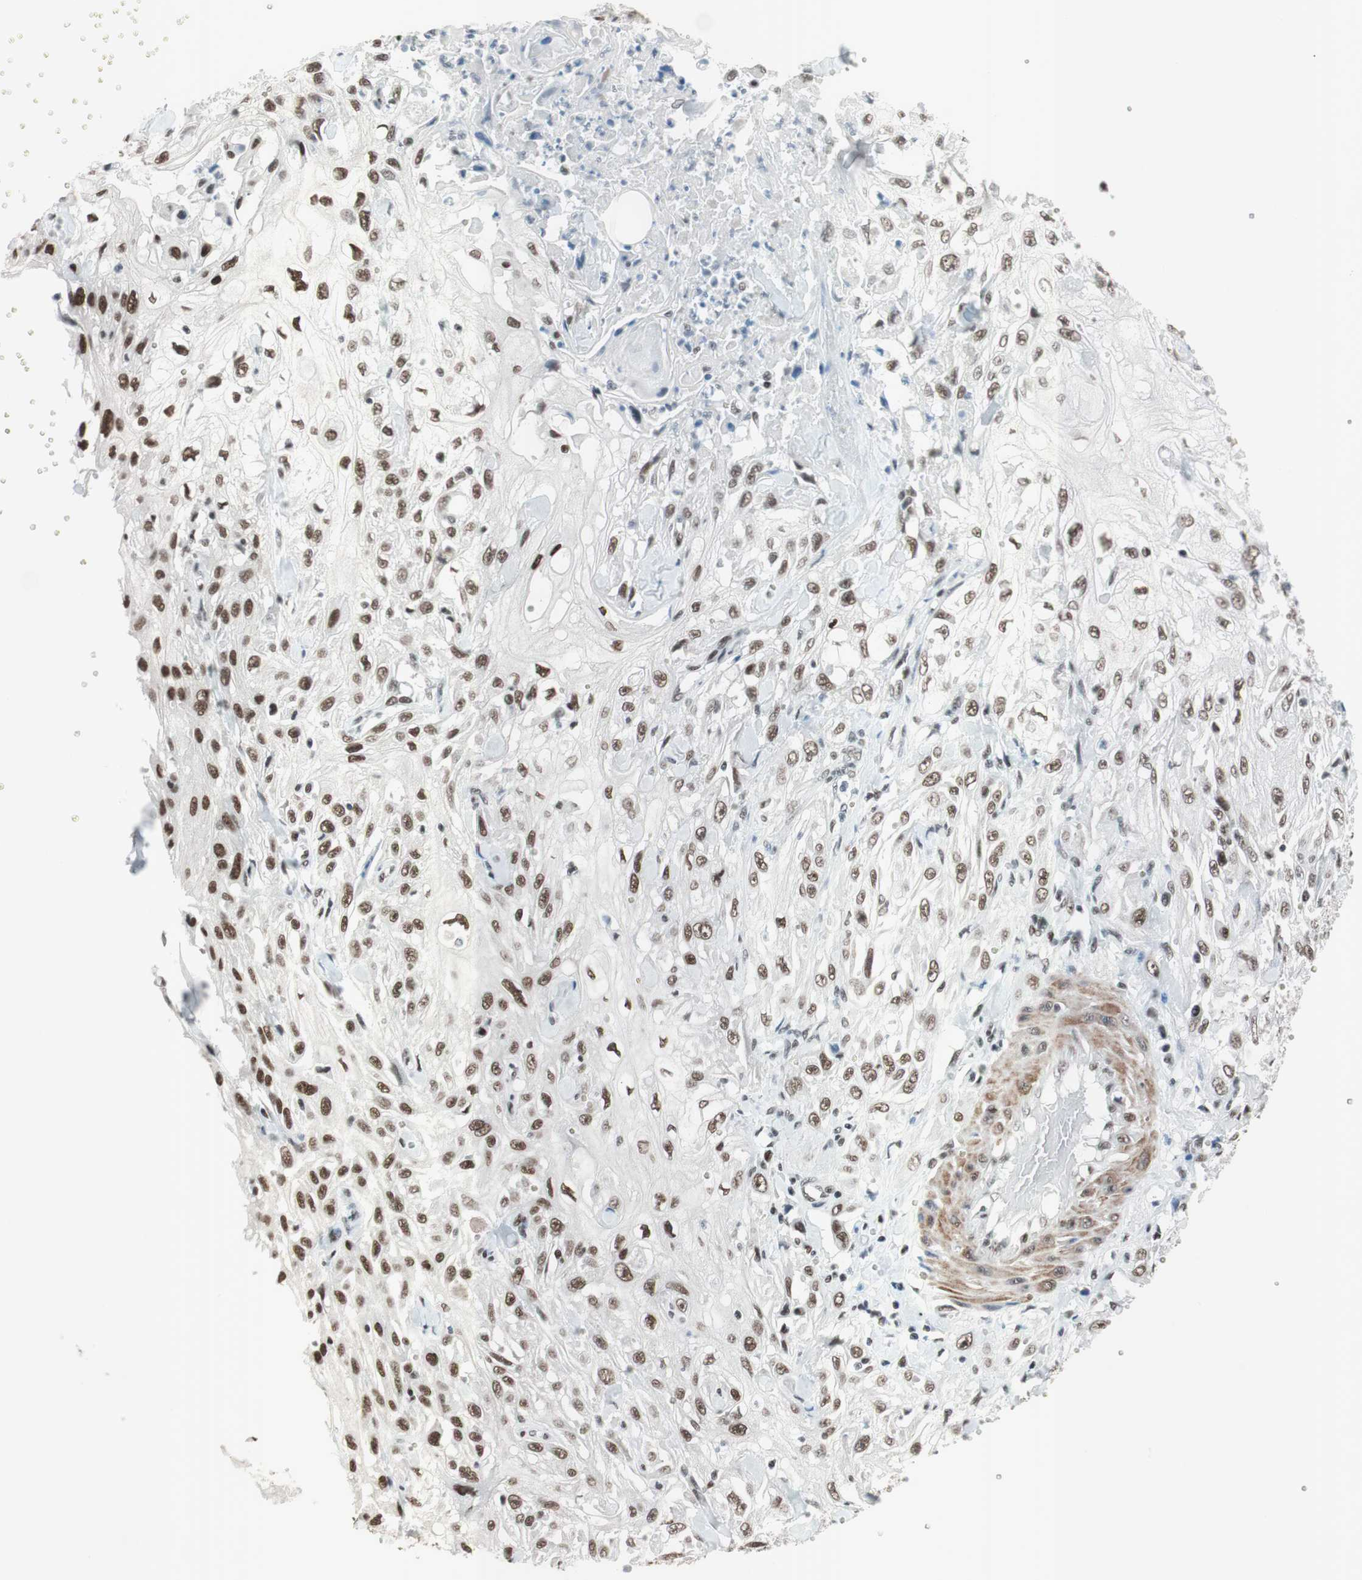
{"staining": {"intensity": "moderate", "quantity": ">75%", "location": "nuclear"}, "tissue": "skin cancer", "cell_type": "Tumor cells", "image_type": "cancer", "snomed": [{"axis": "morphology", "description": "Squamous cell carcinoma, NOS"}, {"axis": "morphology", "description": "Squamous cell carcinoma, metastatic, NOS"}, {"axis": "topography", "description": "Skin"}, {"axis": "topography", "description": "Lymph node"}], "caption": "The image demonstrates a brown stain indicating the presence of a protein in the nuclear of tumor cells in skin metastatic squamous cell carcinoma. (Stains: DAB in brown, nuclei in blue, Microscopy: brightfield microscopy at high magnification).", "gene": "ARID1A", "patient": {"sex": "male", "age": 75}}